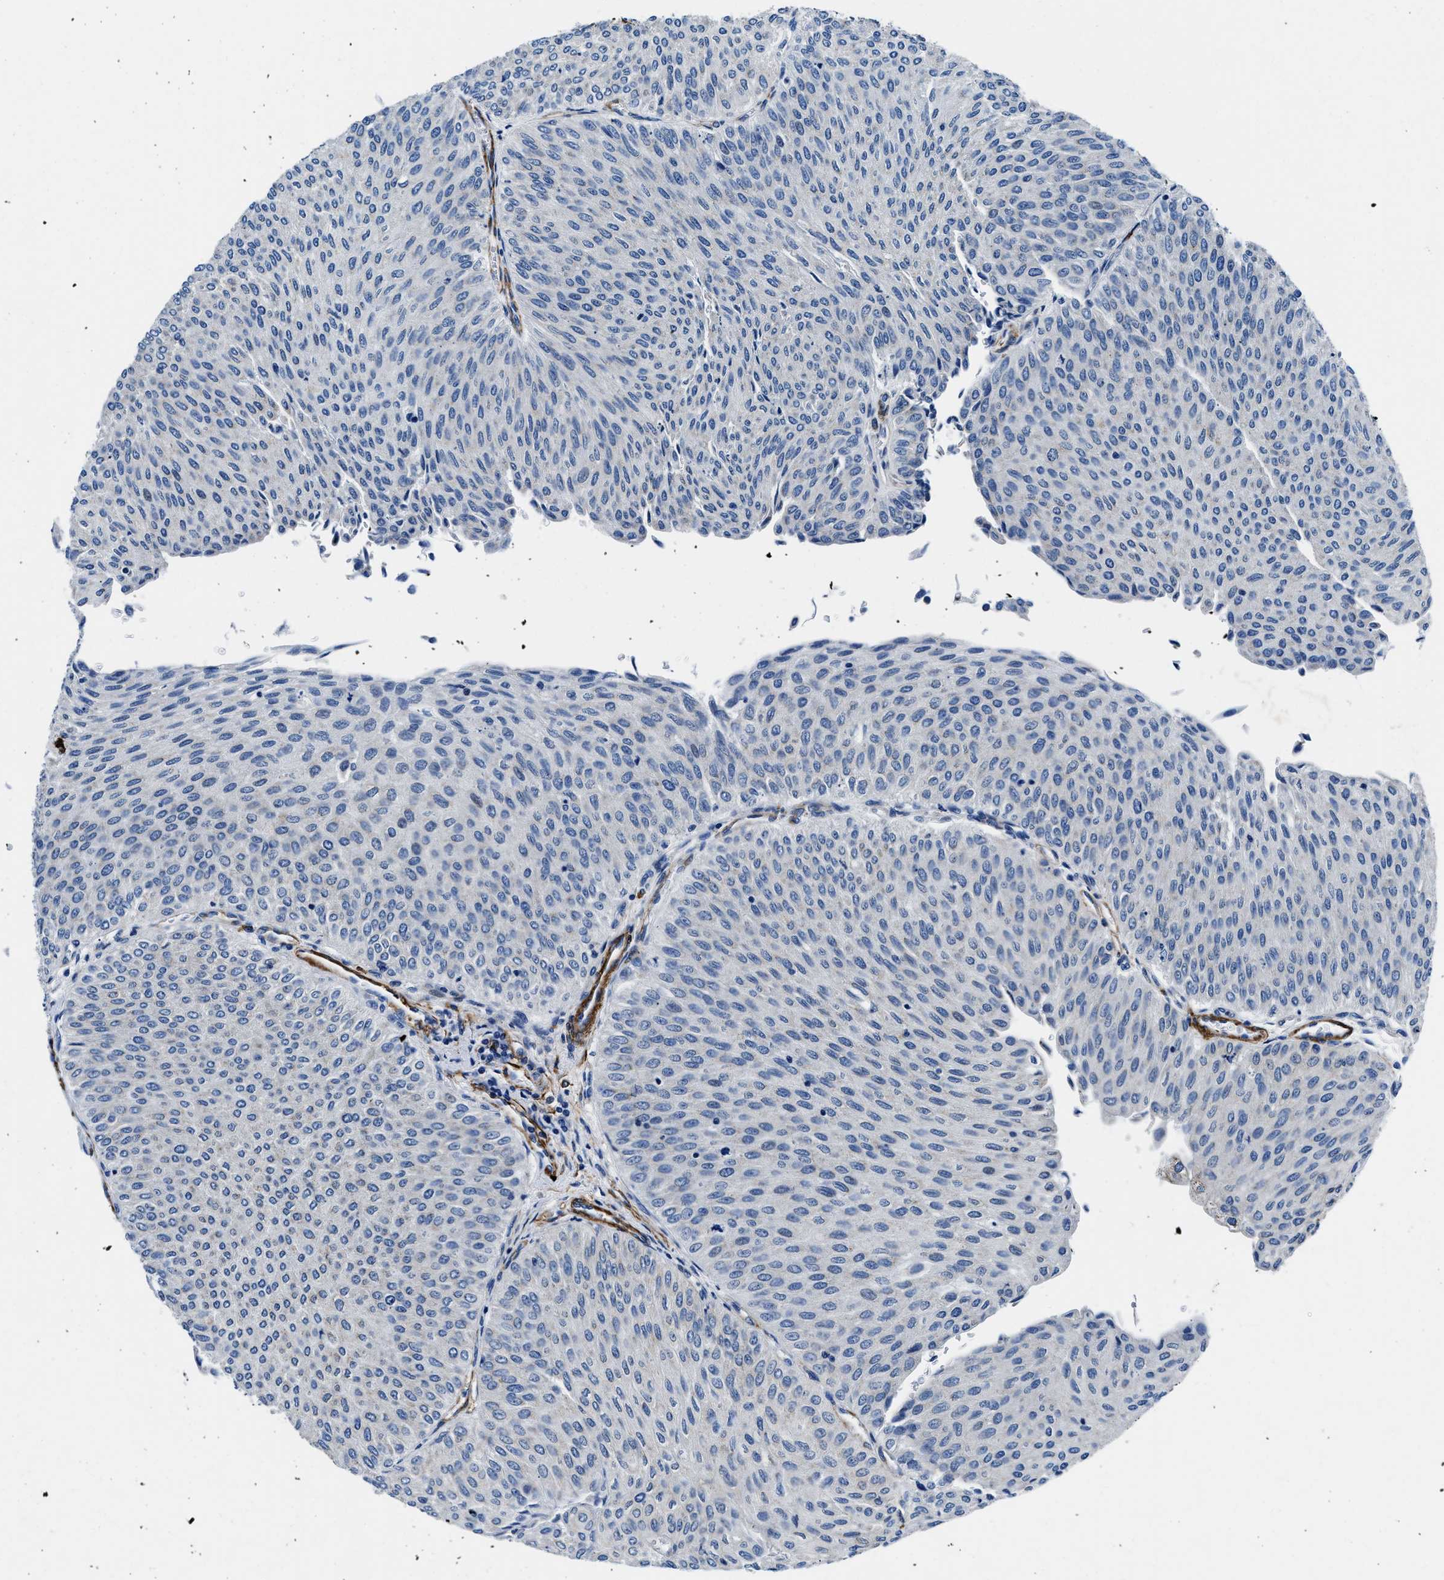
{"staining": {"intensity": "negative", "quantity": "none", "location": "none"}, "tissue": "urothelial cancer", "cell_type": "Tumor cells", "image_type": "cancer", "snomed": [{"axis": "morphology", "description": "Urothelial carcinoma, Low grade"}, {"axis": "topography", "description": "Urinary bladder"}], "caption": "Human urothelial carcinoma (low-grade) stained for a protein using immunohistochemistry (IHC) displays no expression in tumor cells.", "gene": "TEX261", "patient": {"sex": "male", "age": 78}}